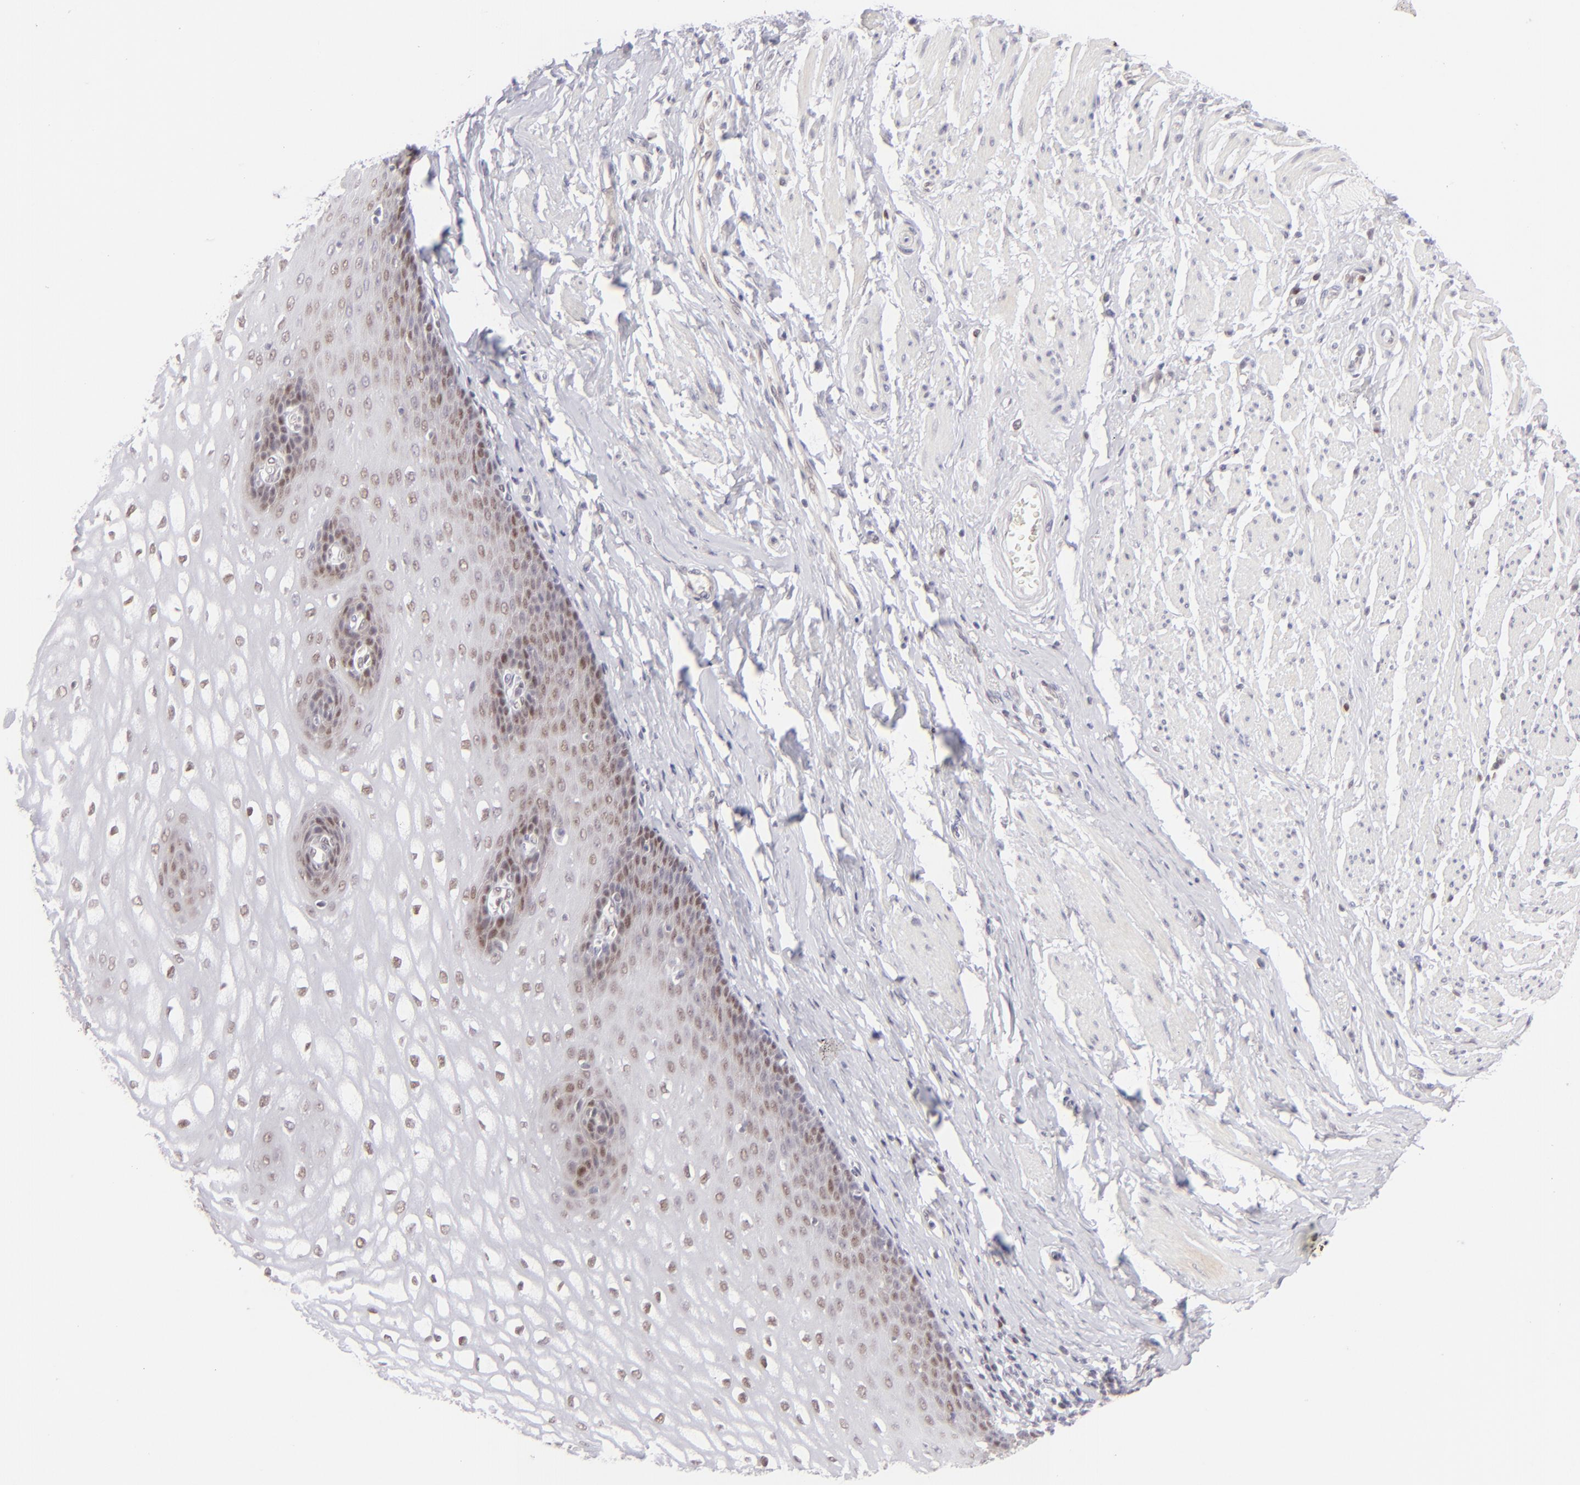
{"staining": {"intensity": "weak", "quantity": "25%-75%", "location": "nuclear"}, "tissue": "esophagus", "cell_type": "Squamous epithelial cells", "image_type": "normal", "snomed": [{"axis": "morphology", "description": "Normal tissue, NOS"}, {"axis": "topography", "description": "Esophagus"}], "caption": "IHC photomicrograph of benign esophagus stained for a protein (brown), which displays low levels of weak nuclear positivity in approximately 25%-75% of squamous epithelial cells.", "gene": "POU2F1", "patient": {"sex": "male", "age": 70}}